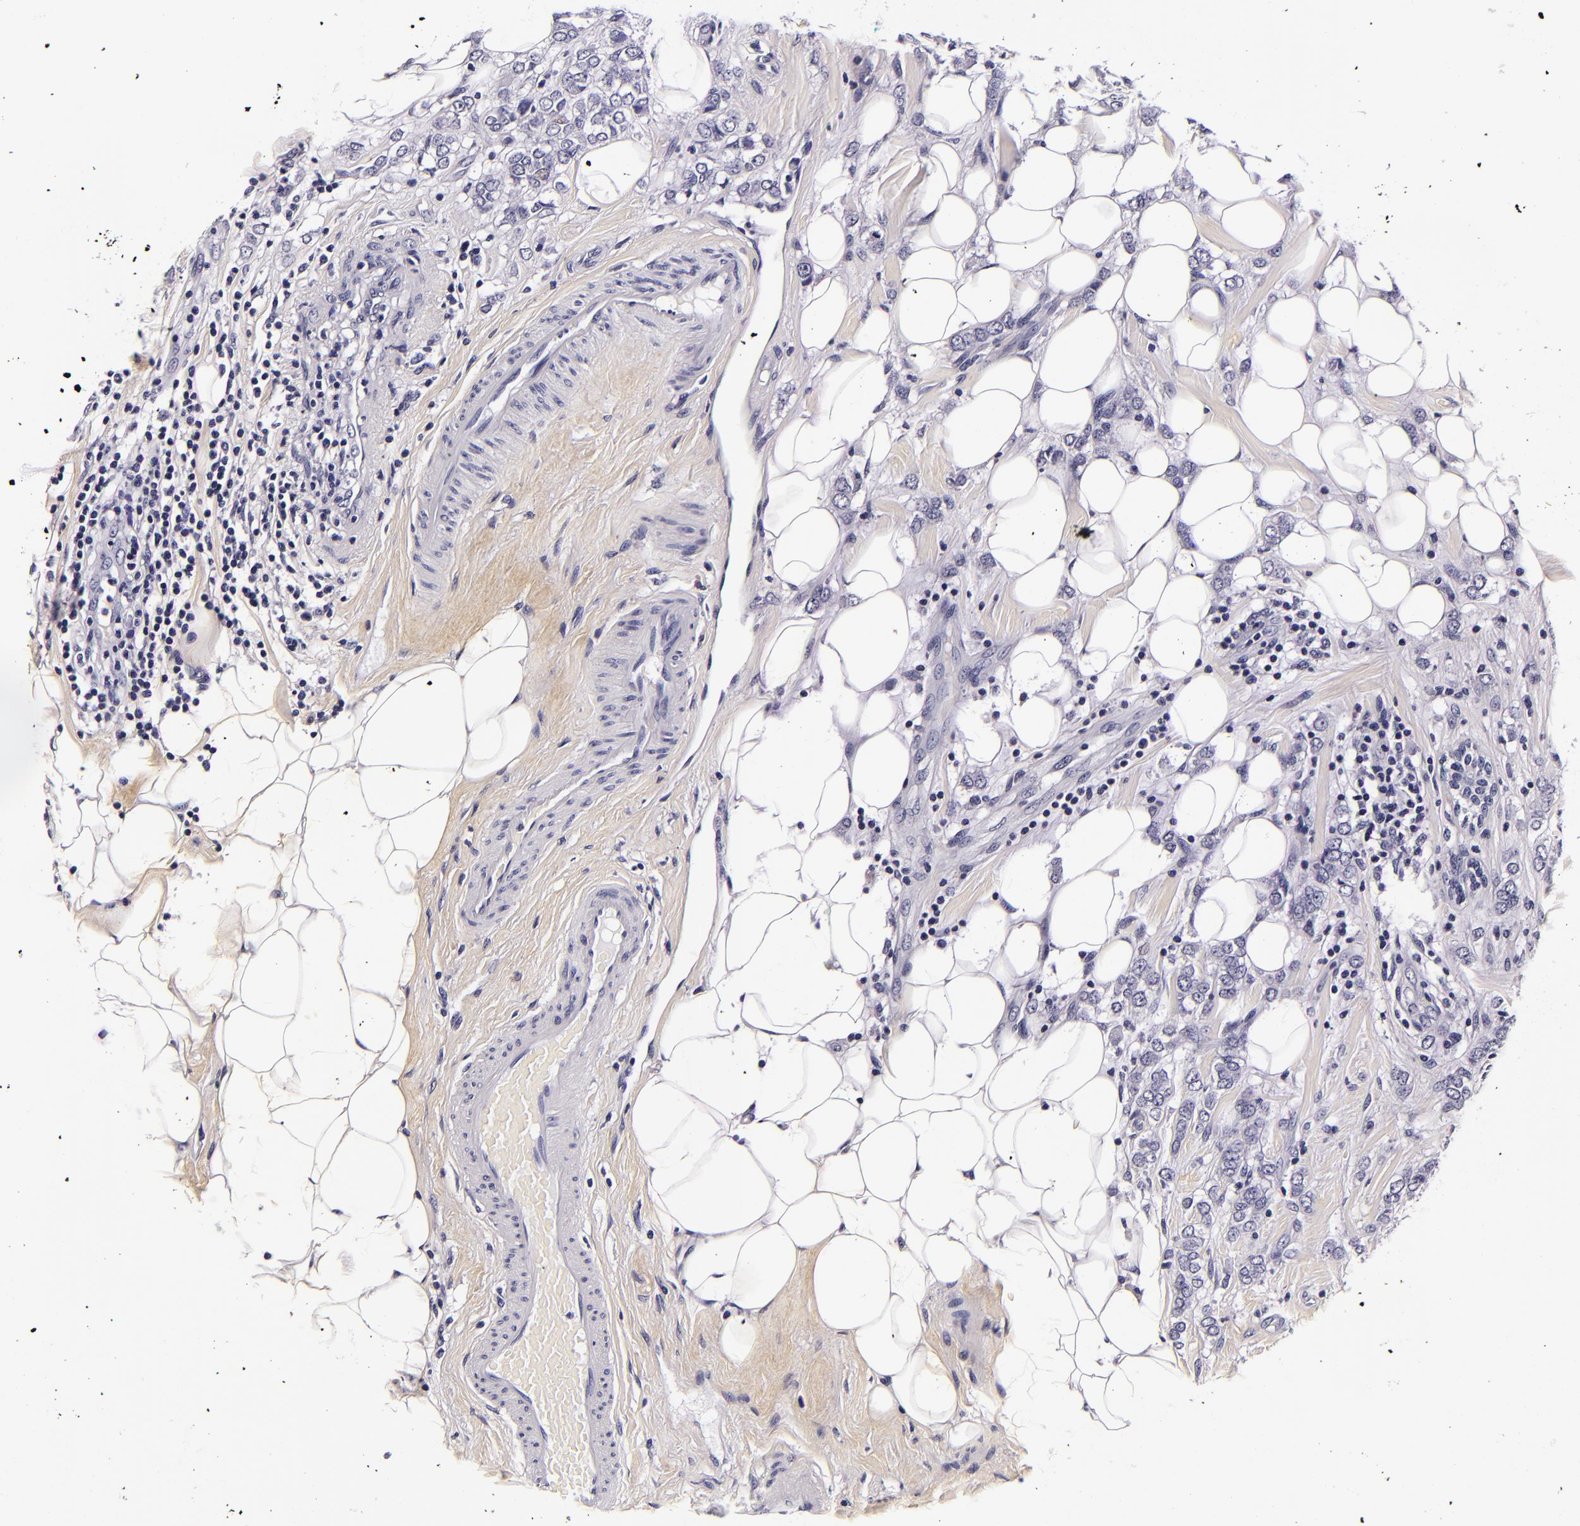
{"staining": {"intensity": "negative", "quantity": "none", "location": "none"}, "tissue": "breast cancer", "cell_type": "Tumor cells", "image_type": "cancer", "snomed": [{"axis": "morphology", "description": "Normal tissue, NOS"}, {"axis": "morphology", "description": "Lobular carcinoma"}, {"axis": "topography", "description": "Breast"}], "caption": "This histopathology image is of breast cancer stained with IHC to label a protein in brown with the nuclei are counter-stained blue. There is no expression in tumor cells.", "gene": "FBN1", "patient": {"sex": "female", "age": 47}}